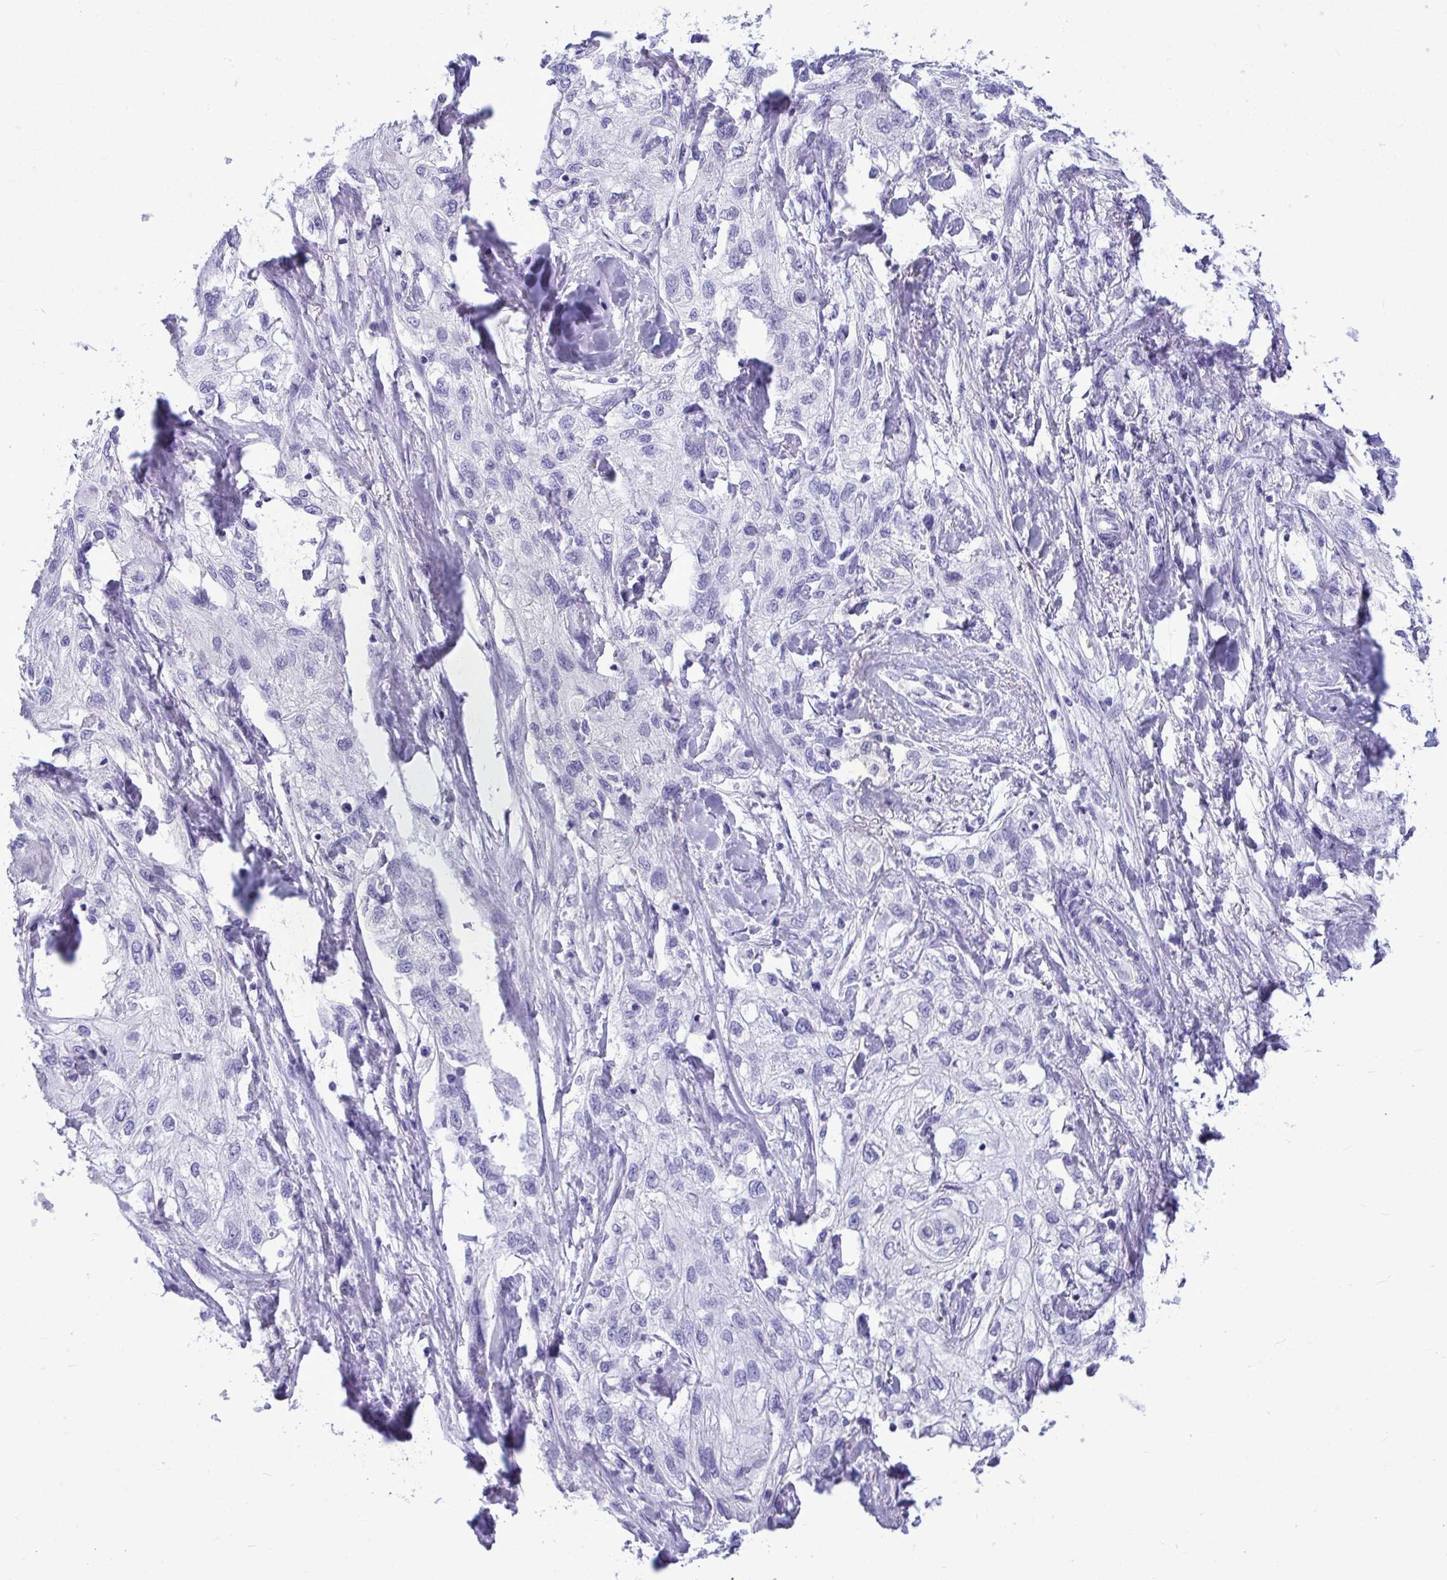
{"staining": {"intensity": "negative", "quantity": "none", "location": "none"}, "tissue": "skin cancer", "cell_type": "Tumor cells", "image_type": "cancer", "snomed": [{"axis": "morphology", "description": "Squamous cell carcinoma, NOS"}, {"axis": "topography", "description": "Skin"}, {"axis": "topography", "description": "Vulva"}], "caption": "This is an immunohistochemistry micrograph of human squamous cell carcinoma (skin). There is no staining in tumor cells.", "gene": "PRM2", "patient": {"sex": "female", "age": 86}}